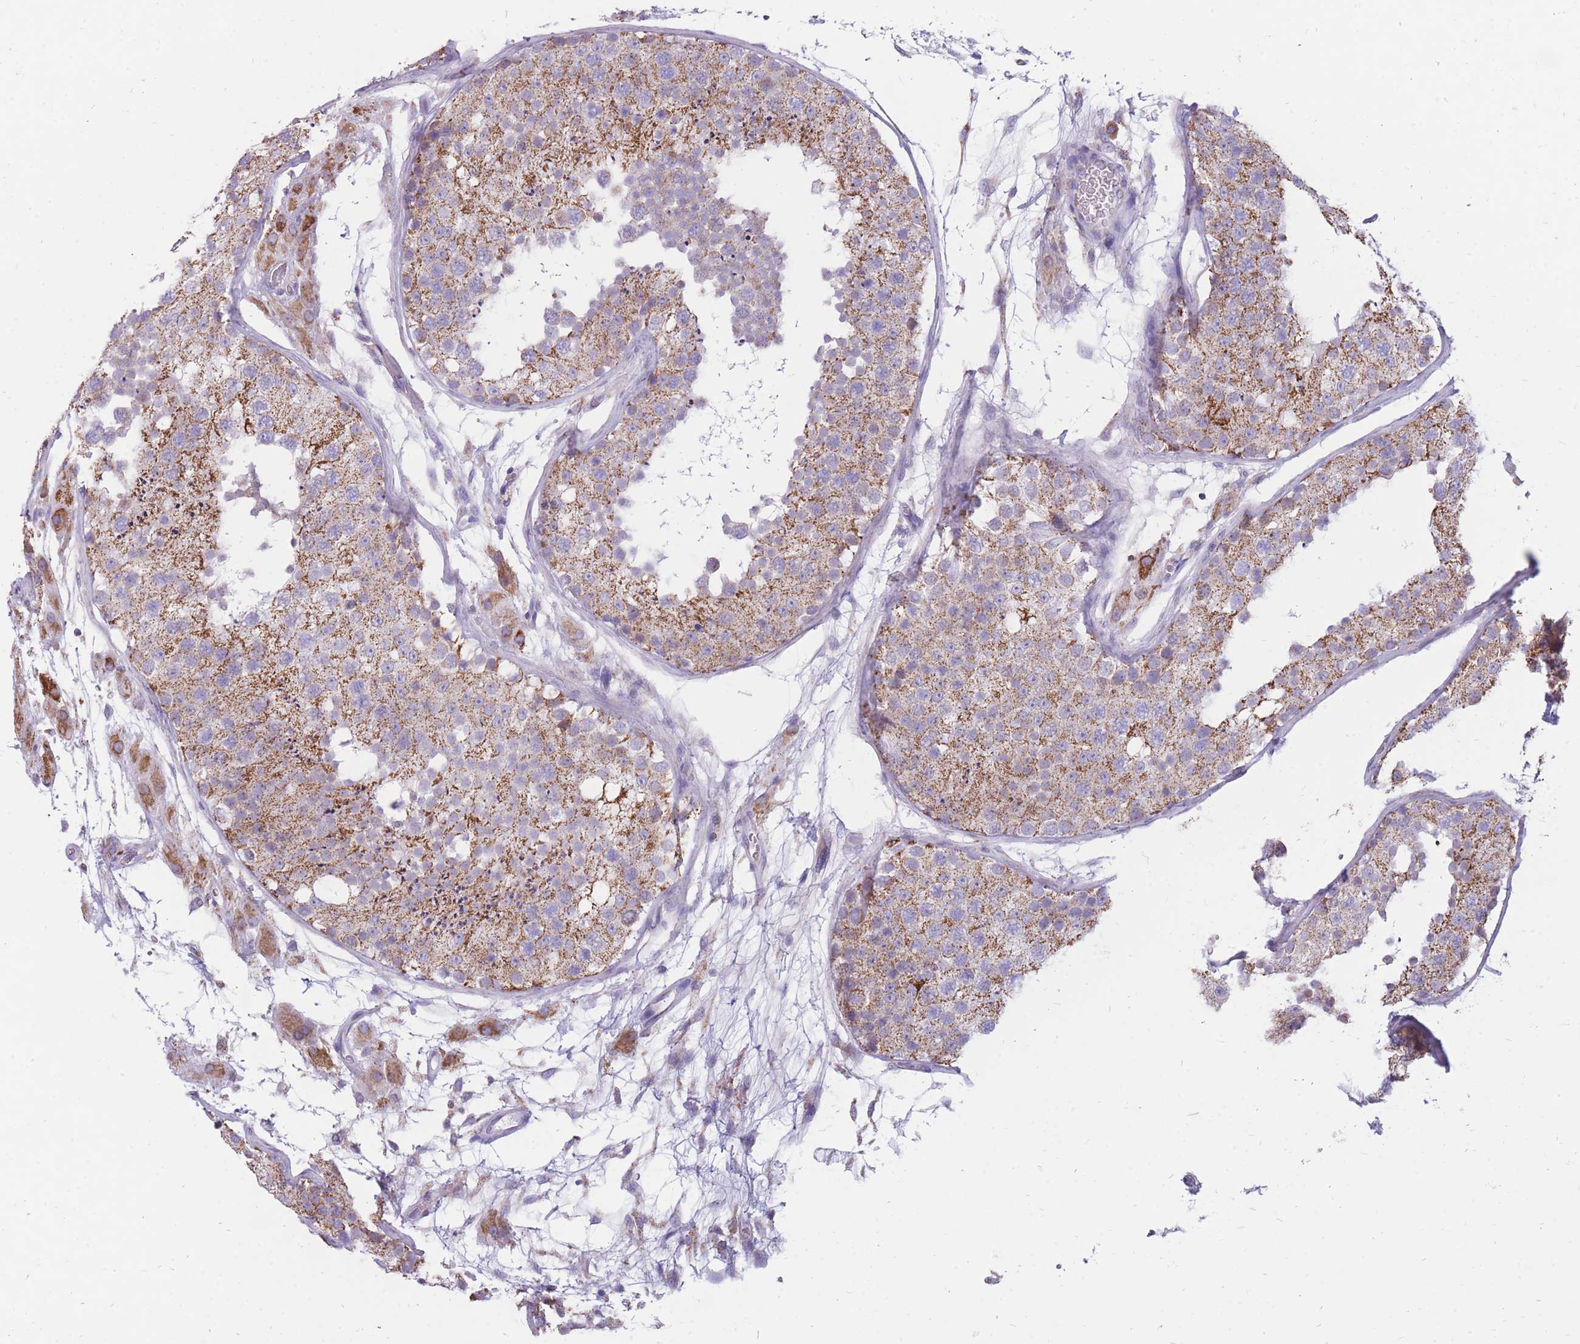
{"staining": {"intensity": "moderate", "quantity": ">75%", "location": "cytoplasmic/membranous"}, "tissue": "testis", "cell_type": "Cells in seminiferous ducts", "image_type": "normal", "snomed": [{"axis": "morphology", "description": "Normal tissue, NOS"}, {"axis": "topography", "description": "Testis"}], "caption": "Immunohistochemical staining of normal human testis exhibits moderate cytoplasmic/membranous protein expression in approximately >75% of cells in seminiferous ducts. (IHC, brightfield microscopy, high magnification).", "gene": "PCSK1", "patient": {"sex": "male", "age": 26}}